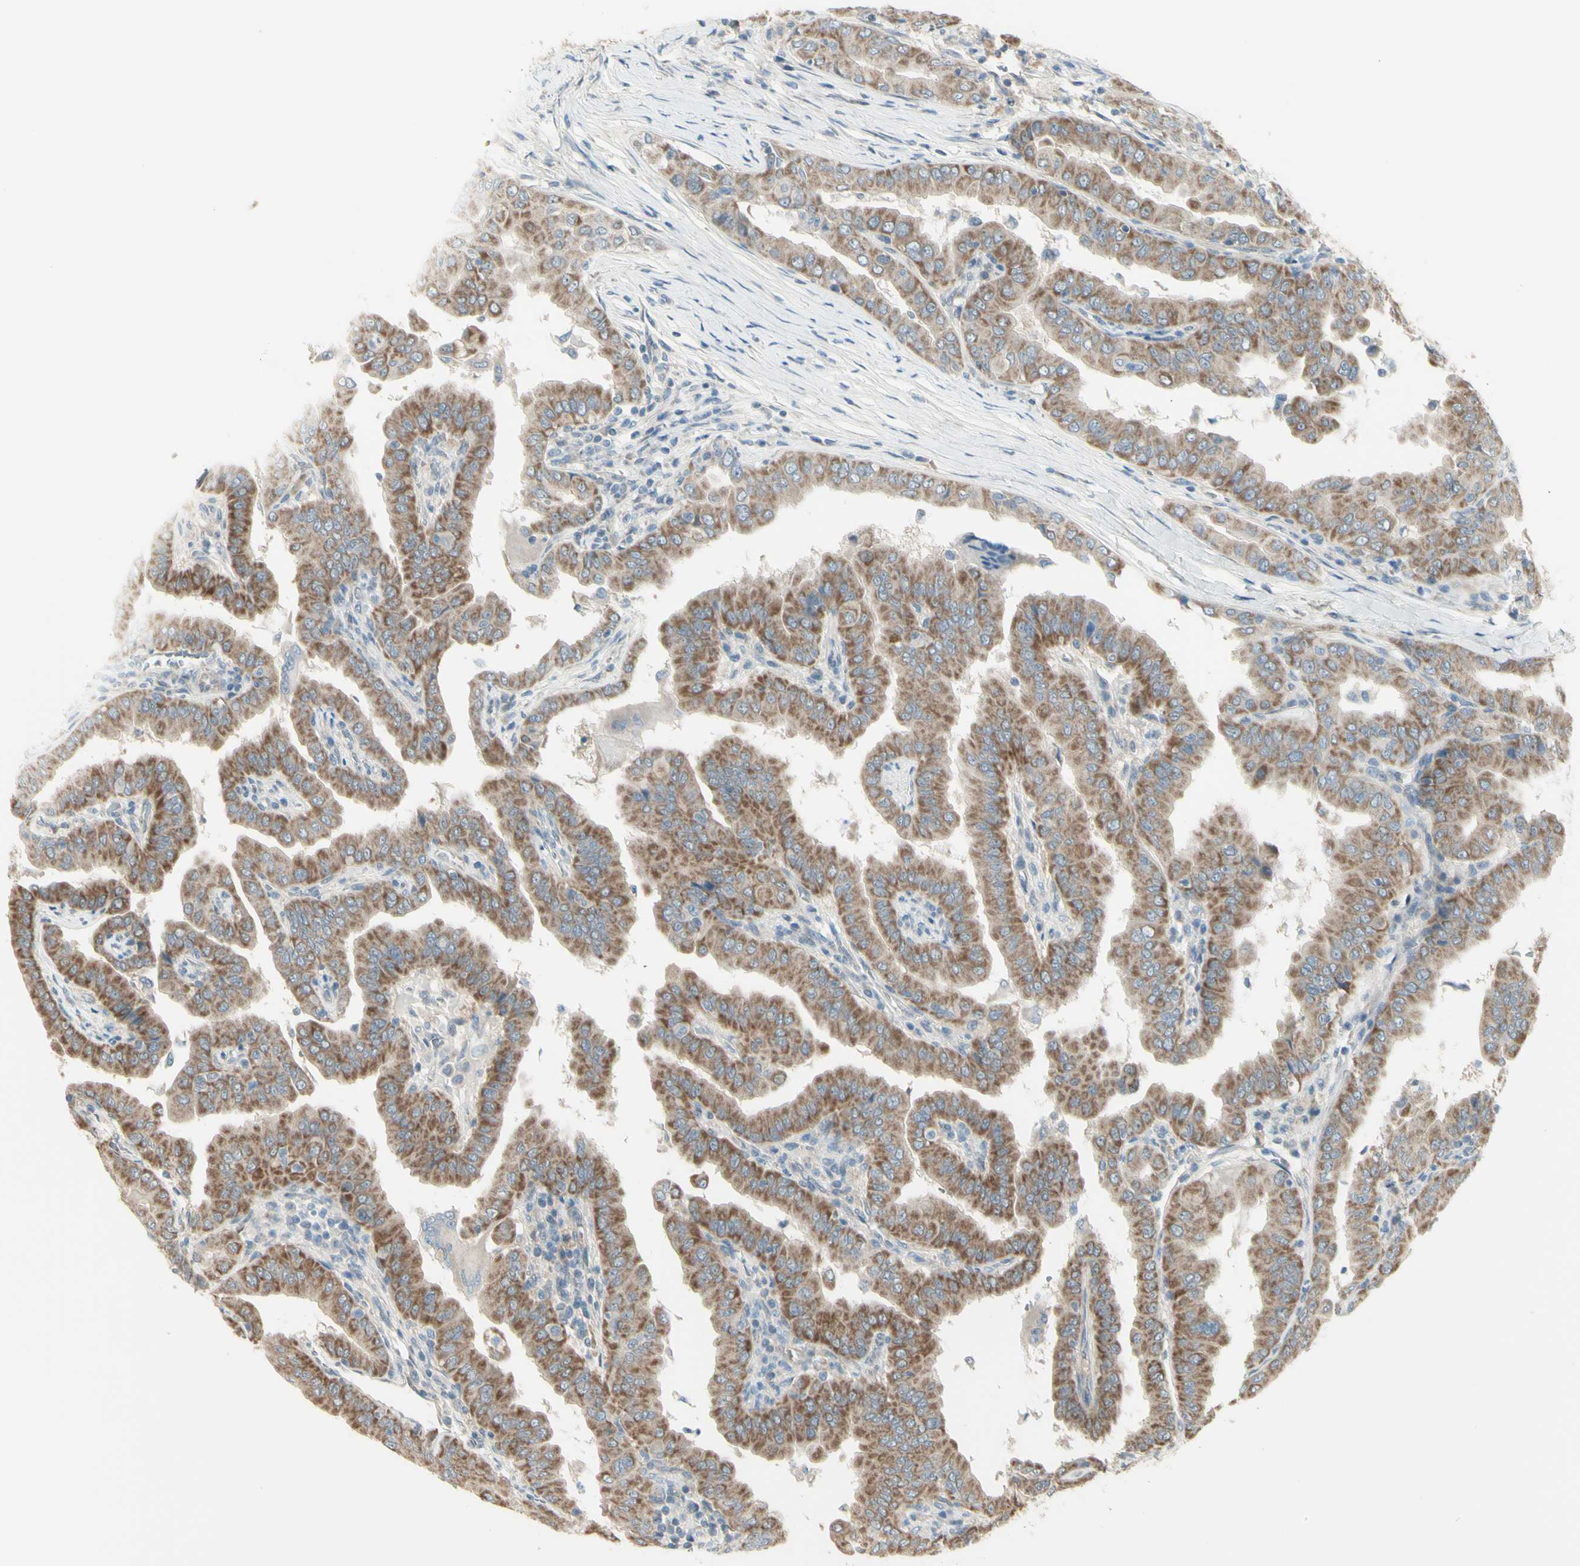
{"staining": {"intensity": "moderate", "quantity": "25%-75%", "location": "cytoplasmic/membranous"}, "tissue": "thyroid cancer", "cell_type": "Tumor cells", "image_type": "cancer", "snomed": [{"axis": "morphology", "description": "Papillary adenocarcinoma, NOS"}, {"axis": "topography", "description": "Thyroid gland"}], "caption": "Moderate cytoplasmic/membranous expression is present in about 25%-75% of tumor cells in papillary adenocarcinoma (thyroid).", "gene": "NAXD", "patient": {"sex": "male", "age": 33}}